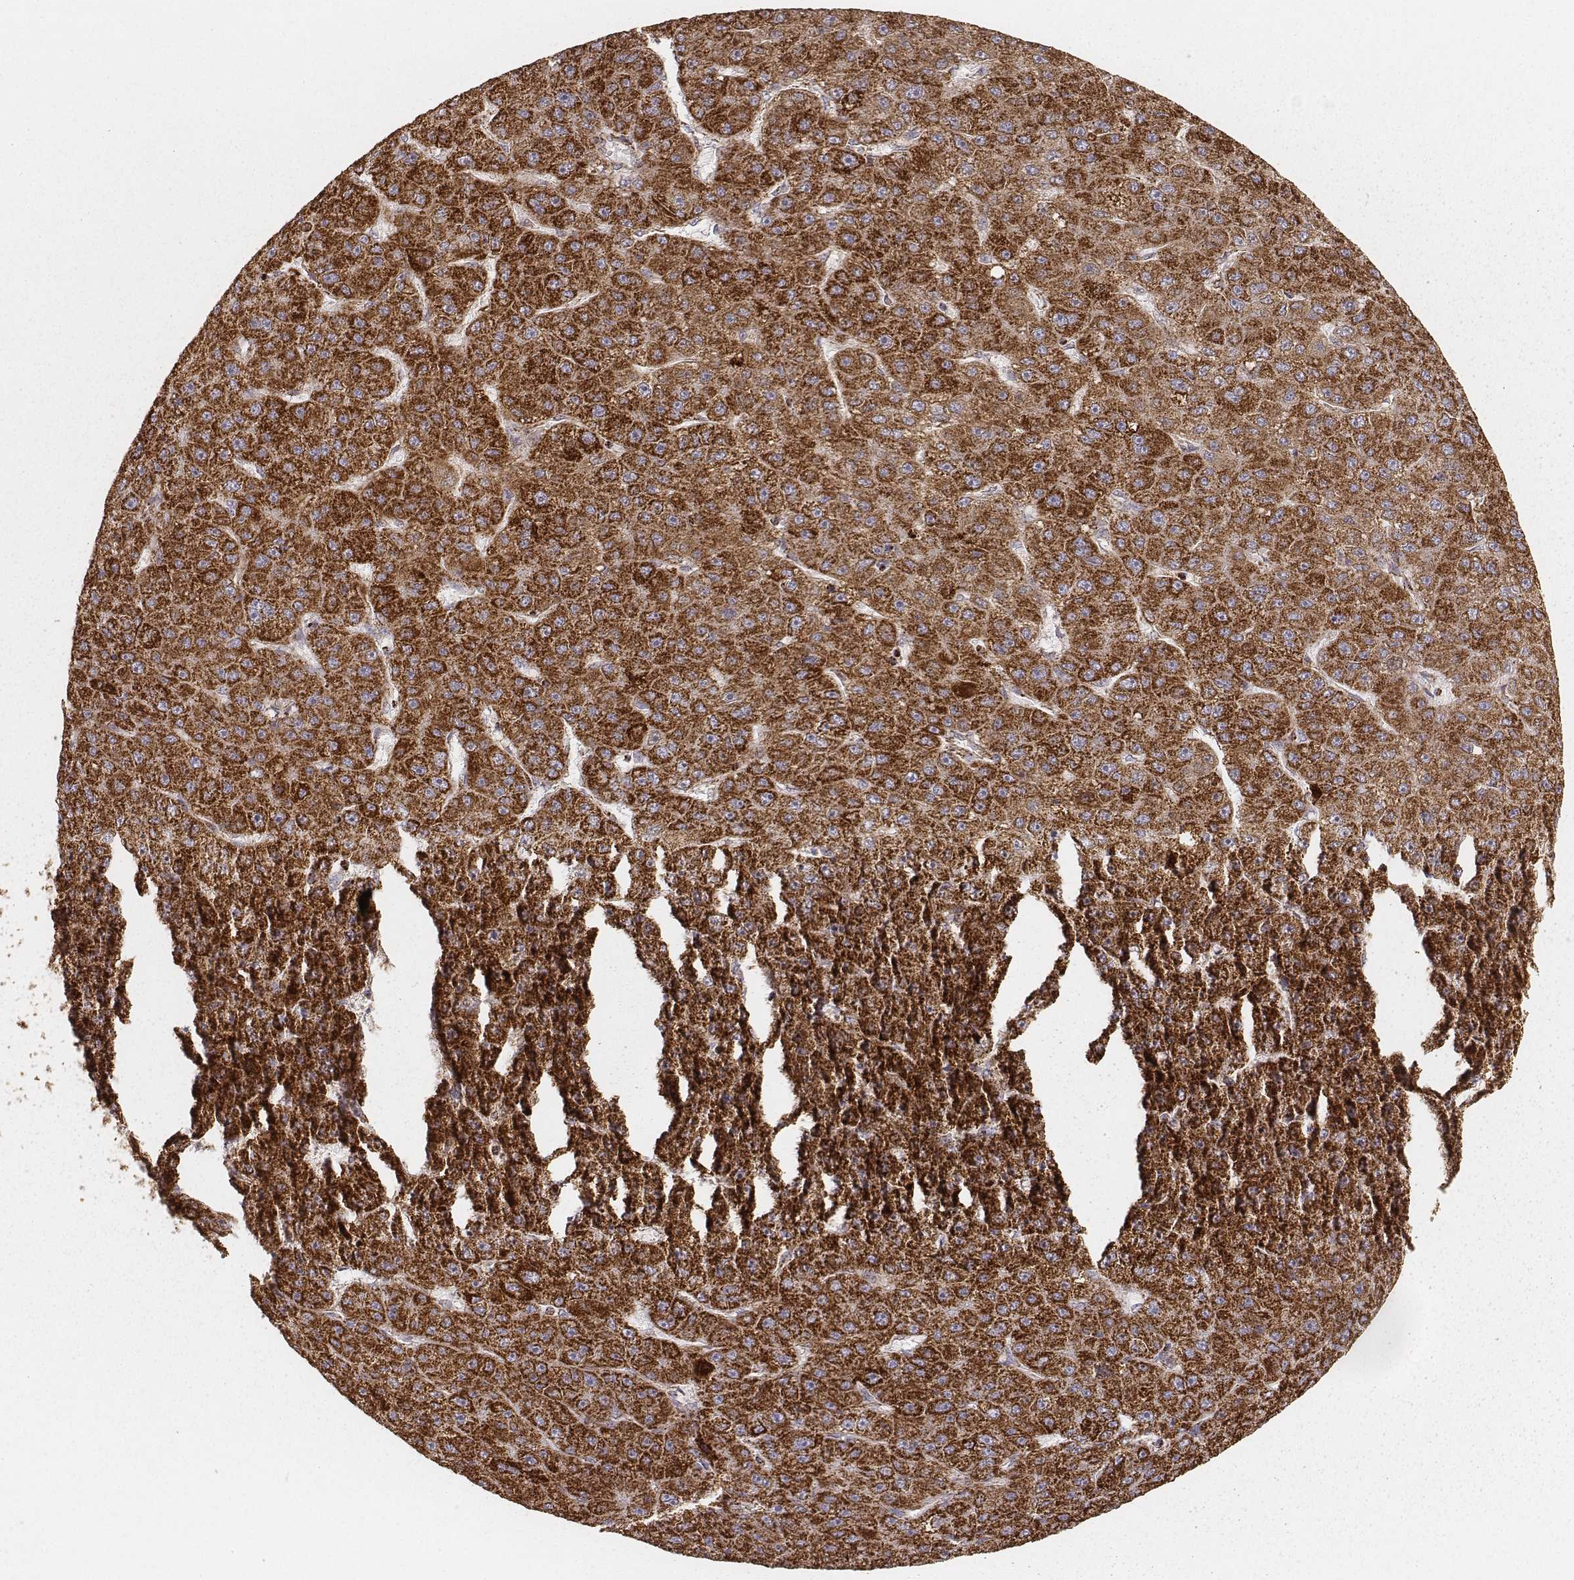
{"staining": {"intensity": "strong", "quantity": ">75%", "location": "cytoplasmic/membranous"}, "tissue": "liver cancer", "cell_type": "Tumor cells", "image_type": "cancer", "snomed": [{"axis": "morphology", "description": "Carcinoma, Hepatocellular, NOS"}, {"axis": "topography", "description": "Liver"}], "caption": "Liver cancer (hepatocellular carcinoma) tissue exhibits strong cytoplasmic/membranous positivity in approximately >75% of tumor cells, visualized by immunohistochemistry.", "gene": "CS", "patient": {"sex": "male", "age": 67}}